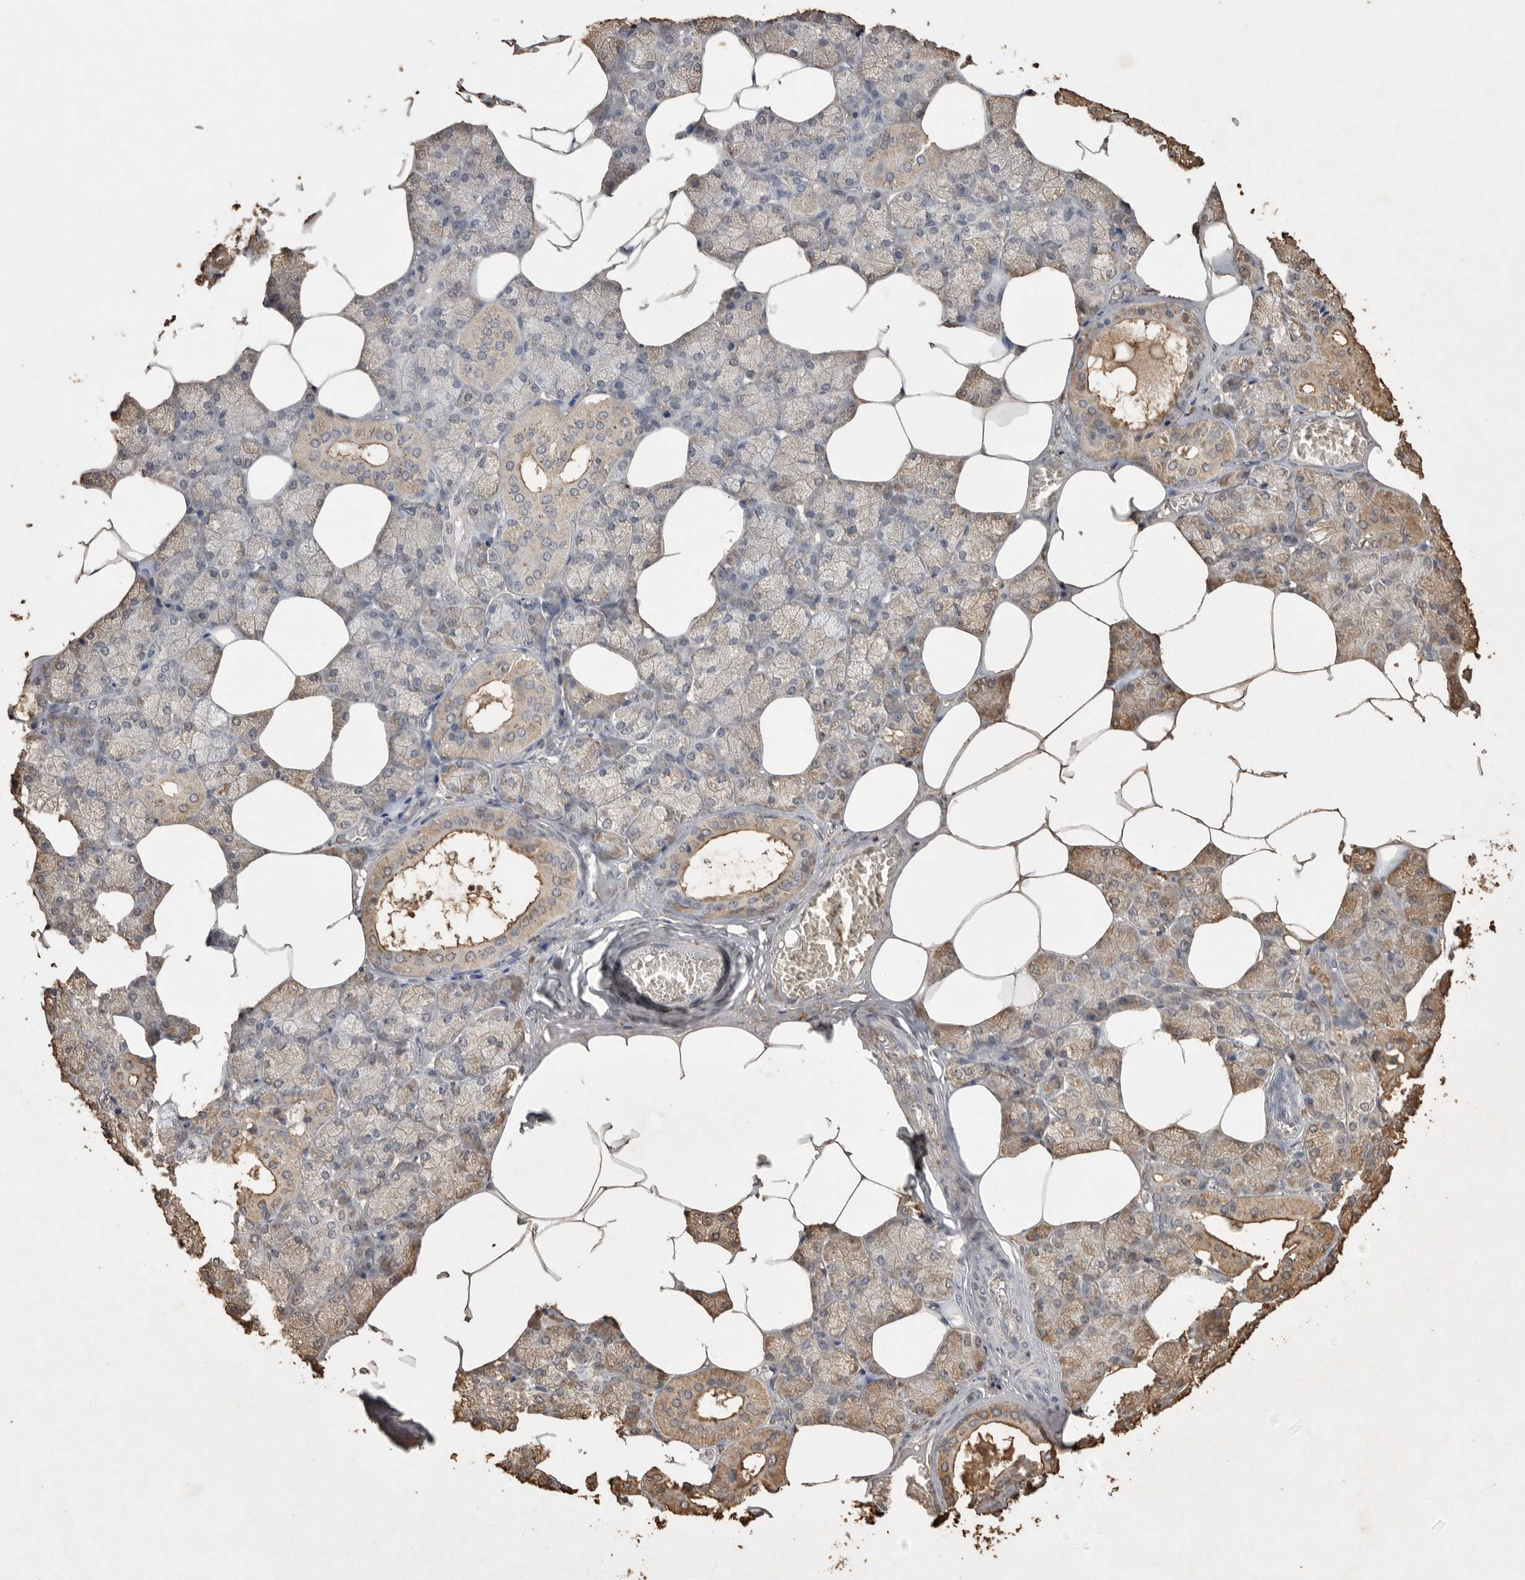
{"staining": {"intensity": "weak", "quantity": "<25%", "location": "cytoplasmic/membranous"}, "tissue": "salivary gland", "cell_type": "Glandular cells", "image_type": "normal", "snomed": [{"axis": "morphology", "description": "Normal tissue, NOS"}, {"axis": "topography", "description": "Salivary gland"}], "caption": "Immunohistochemical staining of benign human salivary gland demonstrates no significant positivity in glandular cells. (Brightfield microscopy of DAB (3,3'-diaminobenzidine) immunohistochemistry at high magnification).", "gene": "IL27", "patient": {"sex": "male", "age": 62}}